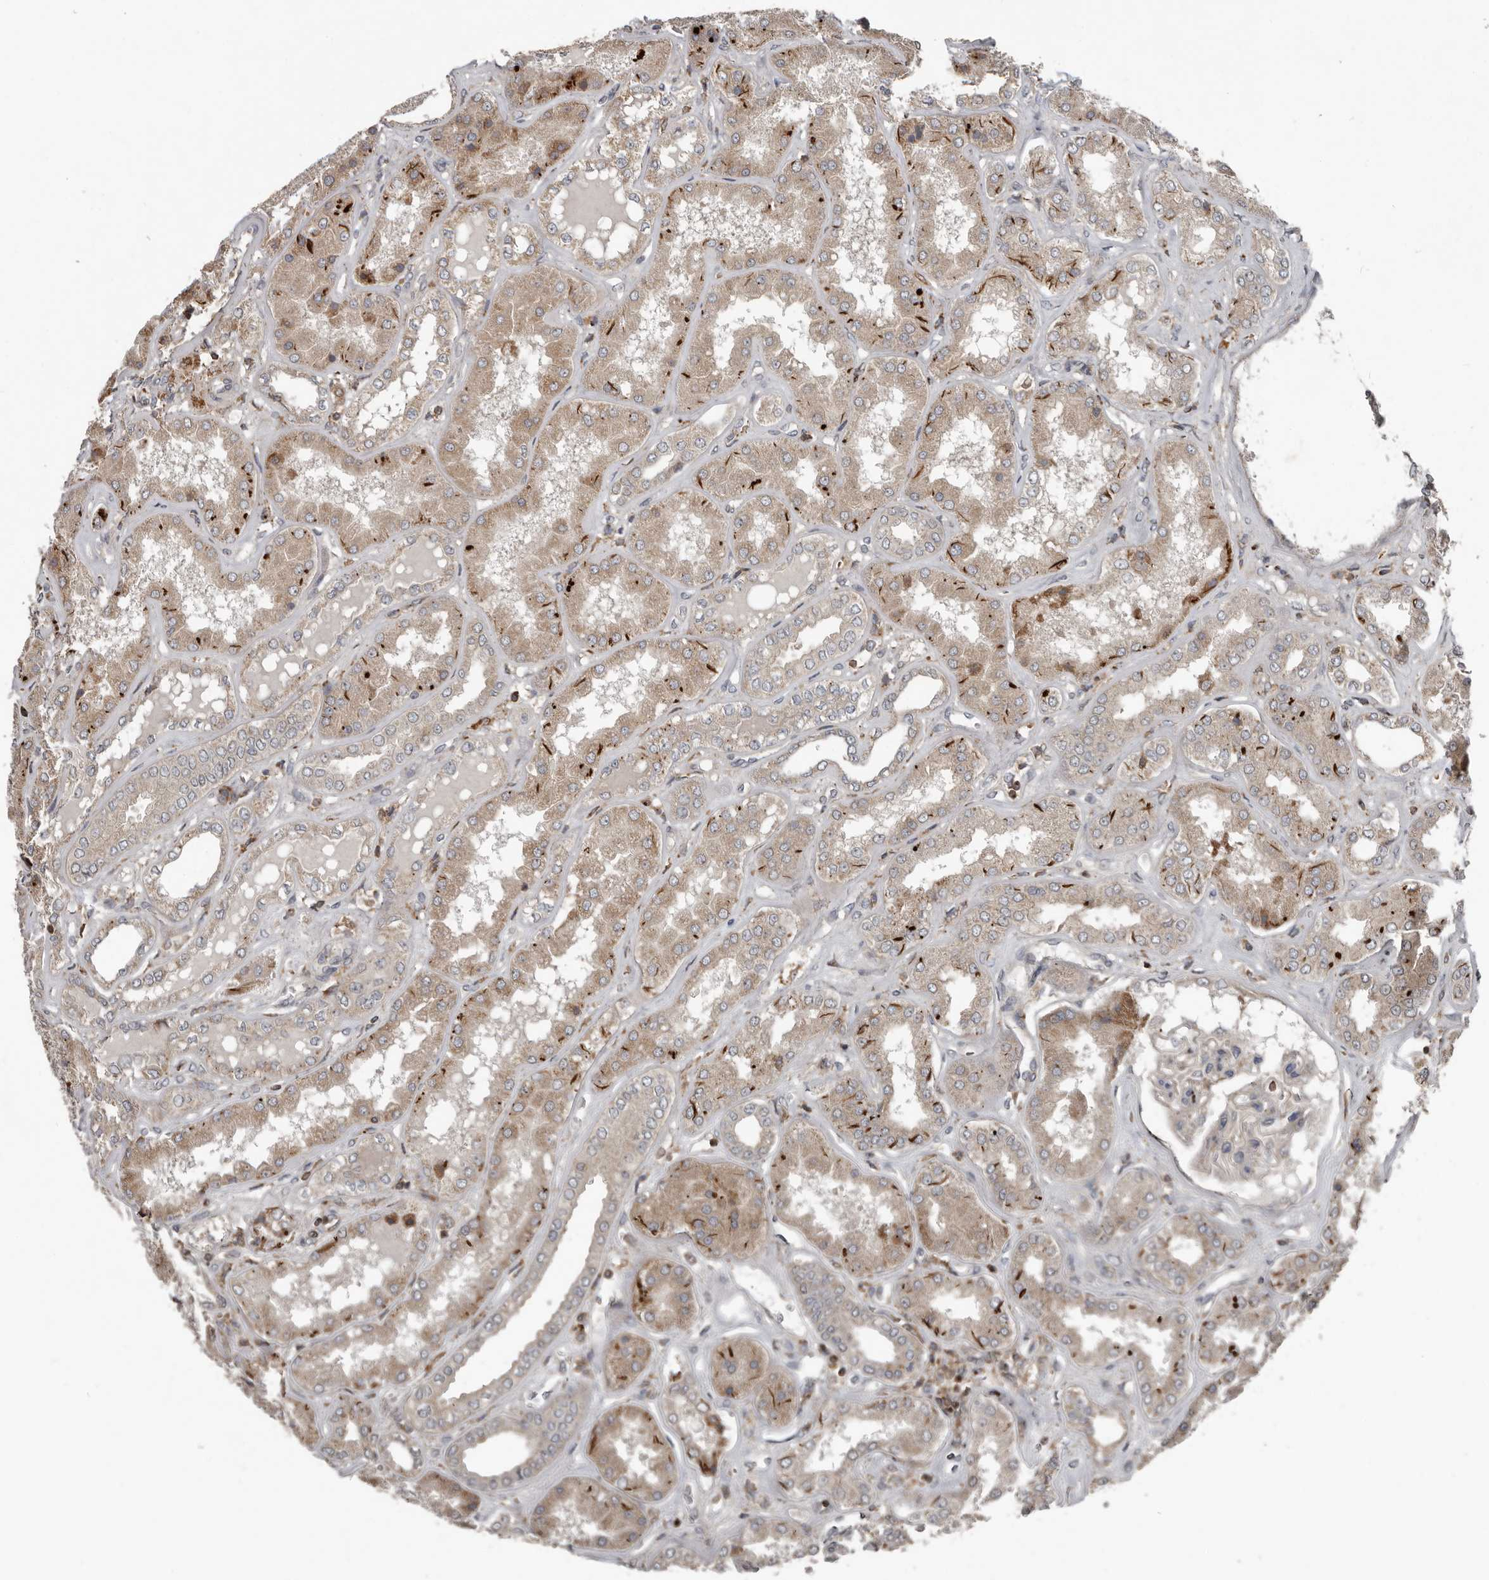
{"staining": {"intensity": "weak", "quantity": "<25%", "location": "cytoplasmic/membranous"}, "tissue": "kidney", "cell_type": "Cells in glomeruli", "image_type": "normal", "snomed": [{"axis": "morphology", "description": "Normal tissue, NOS"}, {"axis": "topography", "description": "Kidney"}], "caption": "IHC micrograph of benign kidney stained for a protein (brown), which shows no positivity in cells in glomeruli. (Brightfield microscopy of DAB immunohistochemistry (IHC) at high magnification).", "gene": "FBXO31", "patient": {"sex": "female", "age": 56}}